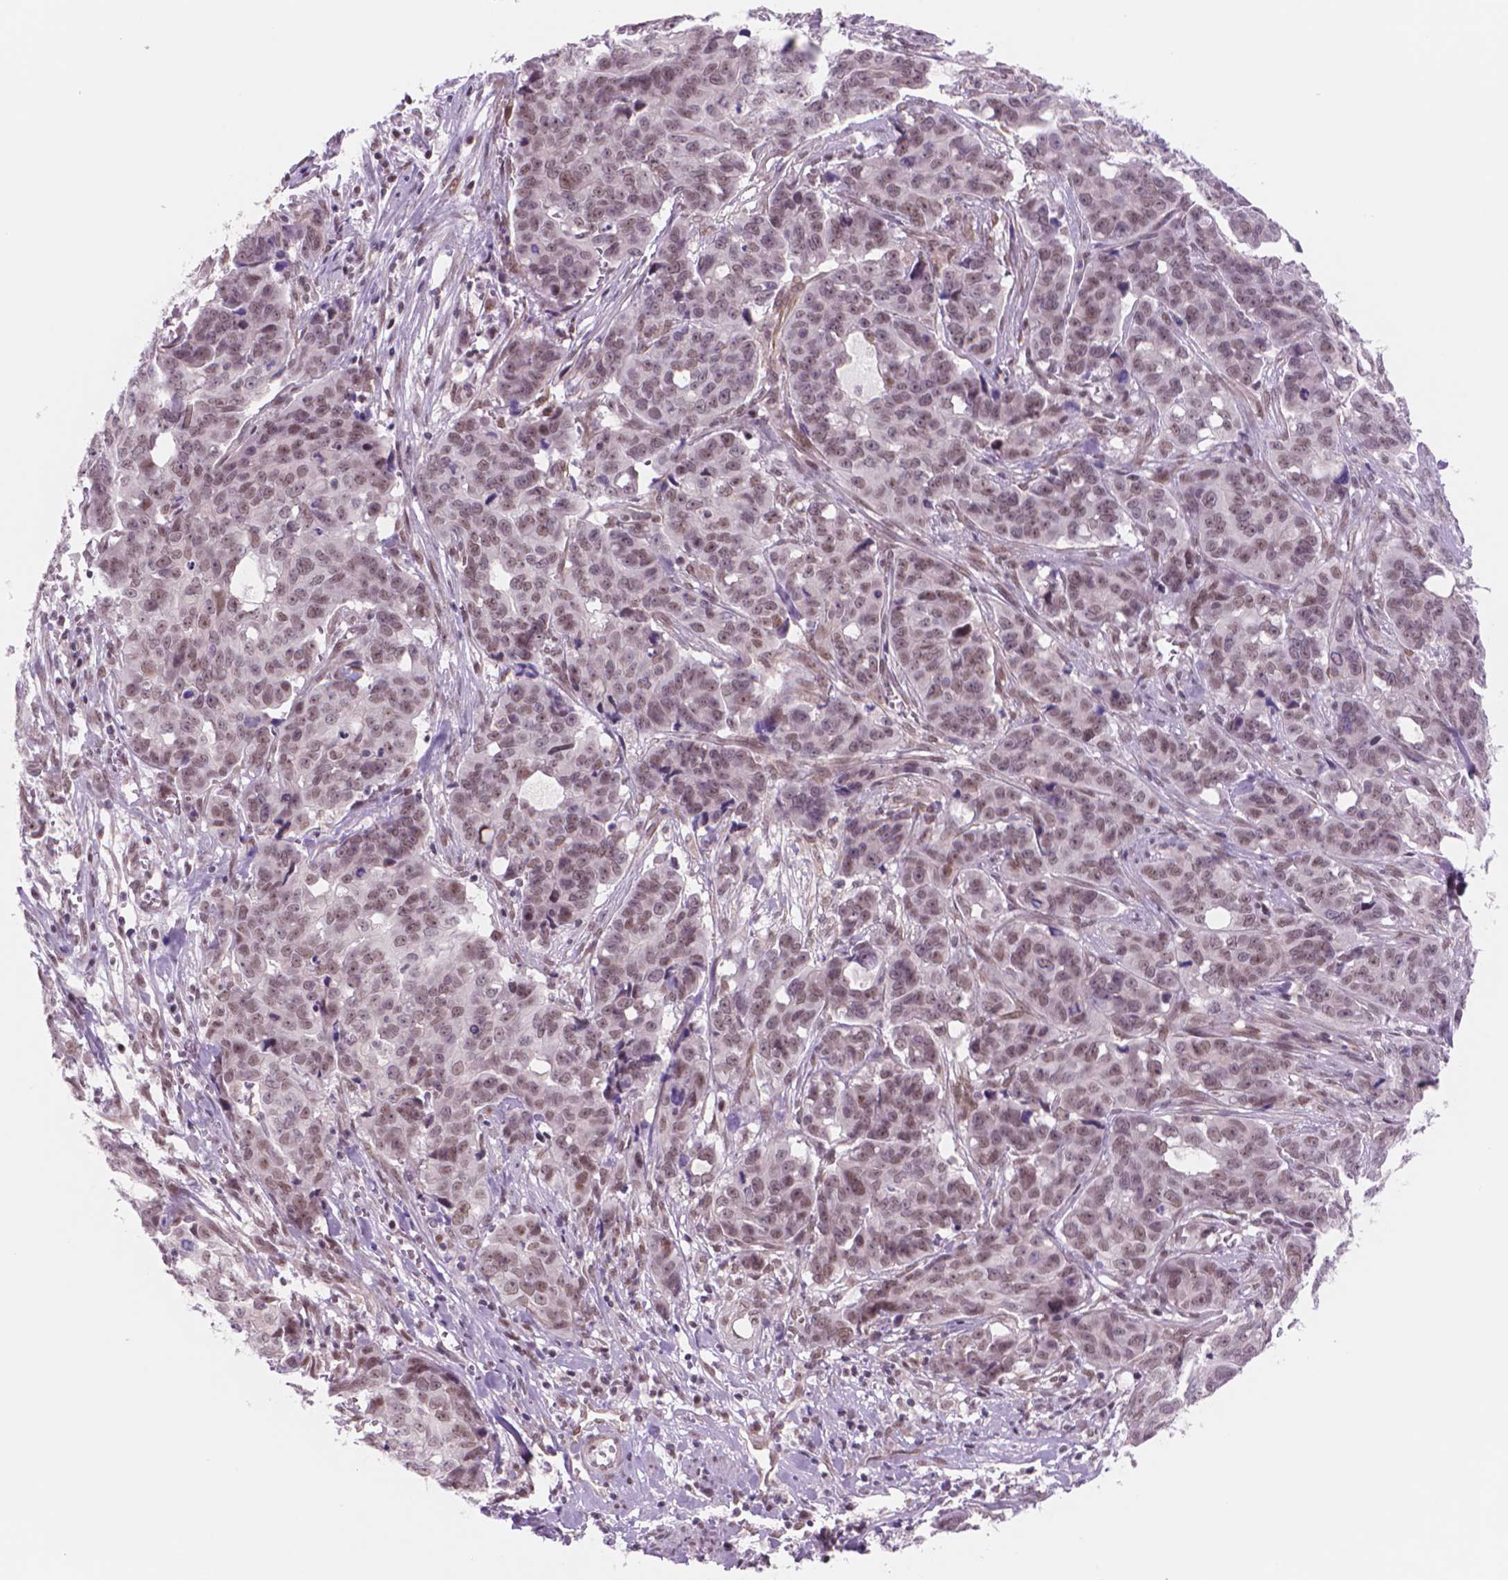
{"staining": {"intensity": "weak", "quantity": "<25%", "location": "nuclear"}, "tissue": "ovarian cancer", "cell_type": "Tumor cells", "image_type": "cancer", "snomed": [{"axis": "morphology", "description": "Carcinoma, endometroid"}, {"axis": "topography", "description": "Ovary"}], "caption": "IHC histopathology image of human ovarian endometroid carcinoma stained for a protein (brown), which shows no positivity in tumor cells.", "gene": "POLR3D", "patient": {"sex": "female", "age": 78}}